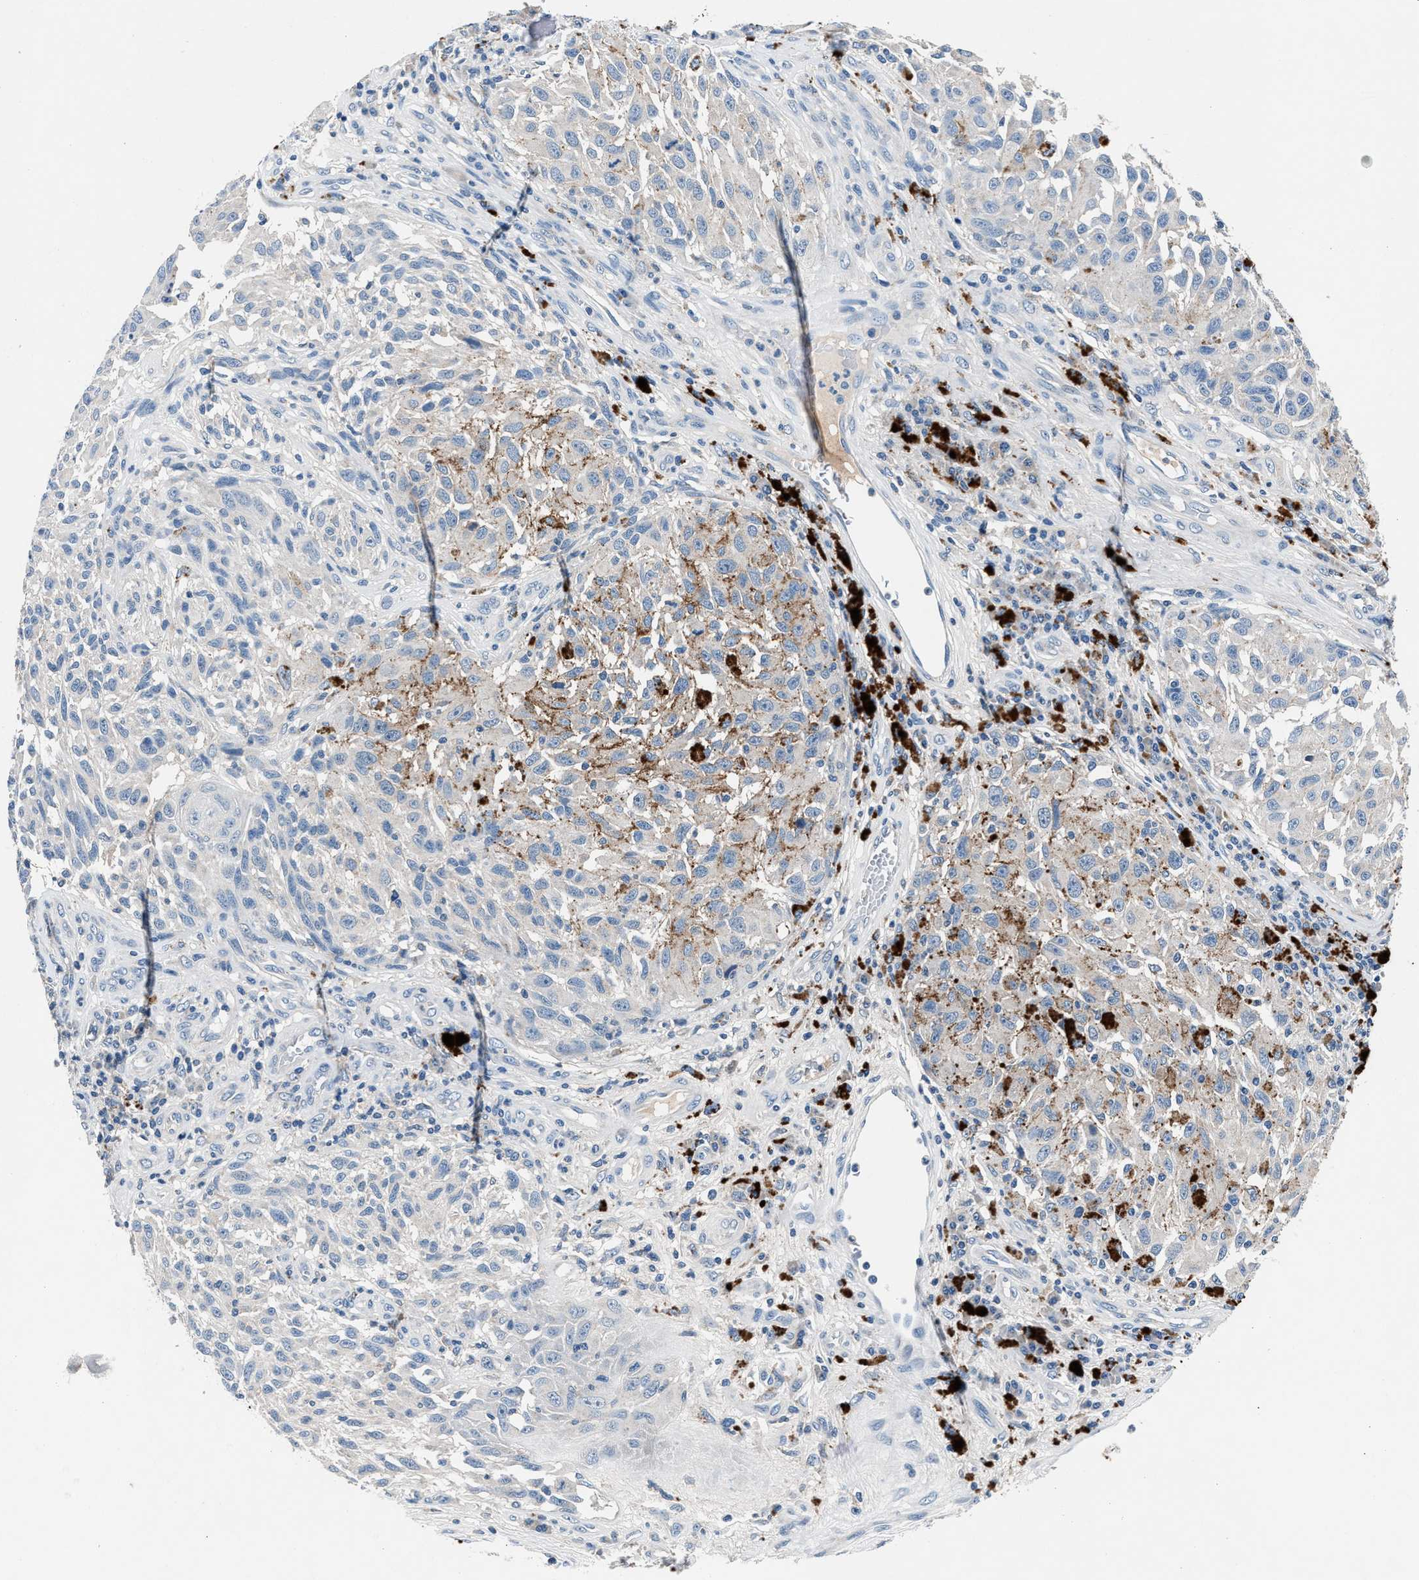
{"staining": {"intensity": "negative", "quantity": "none", "location": "none"}, "tissue": "melanoma", "cell_type": "Tumor cells", "image_type": "cancer", "snomed": [{"axis": "morphology", "description": "Malignant melanoma, NOS"}, {"axis": "topography", "description": "Skin"}], "caption": "Image shows no protein expression in tumor cells of melanoma tissue. Brightfield microscopy of immunohistochemistry (IHC) stained with DAB (3,3'-diaminobenzidine) (brown) and hematoxylin (blue), captured at high magnification.", "gene": "DENND6B", "patient": {"sex": "female", "age": 73}}